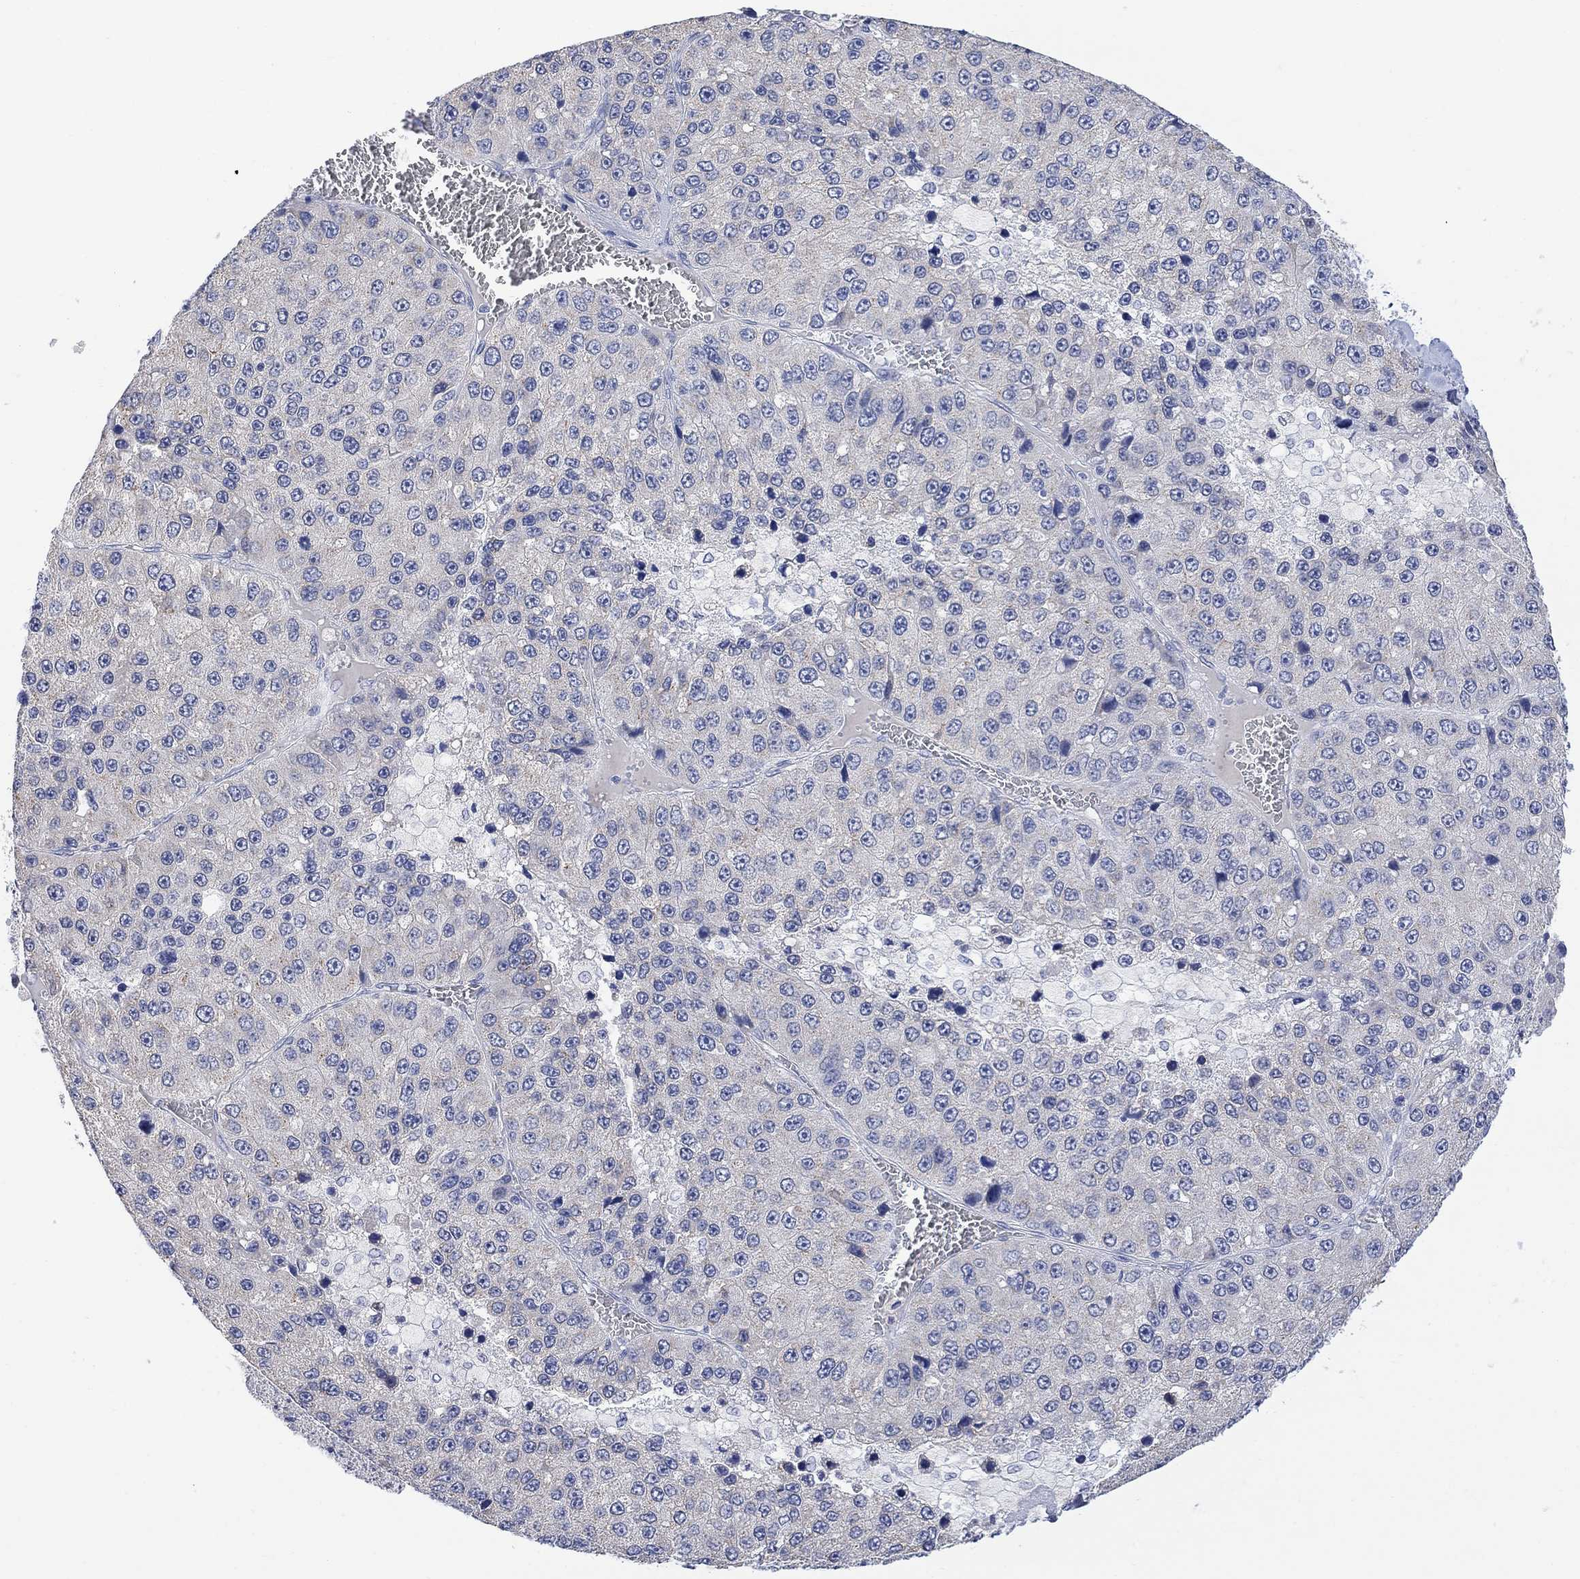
{"staining": {"intensity": "negative", "quantity": "none", "location": "none"}, "tissue": "liver cancer", "cell_type": "Tumor cells", "image_type": "cancer", "snomed": [{"axis": "morphology", "description": "Carcinoma, Hepatocellular, NOS"}, {"axis": "topography", "description": "Liver"}], "caption": "The image displays no significant positivity in tumor cells of liver hepatocellular carcinoma. (Stains: DAB IHC with hematoxylin counter stain, Microscopy: brightfield microscopy at high magnification).", "gene": "FBP2", "patient": {"sex": "female", "age": 73}}